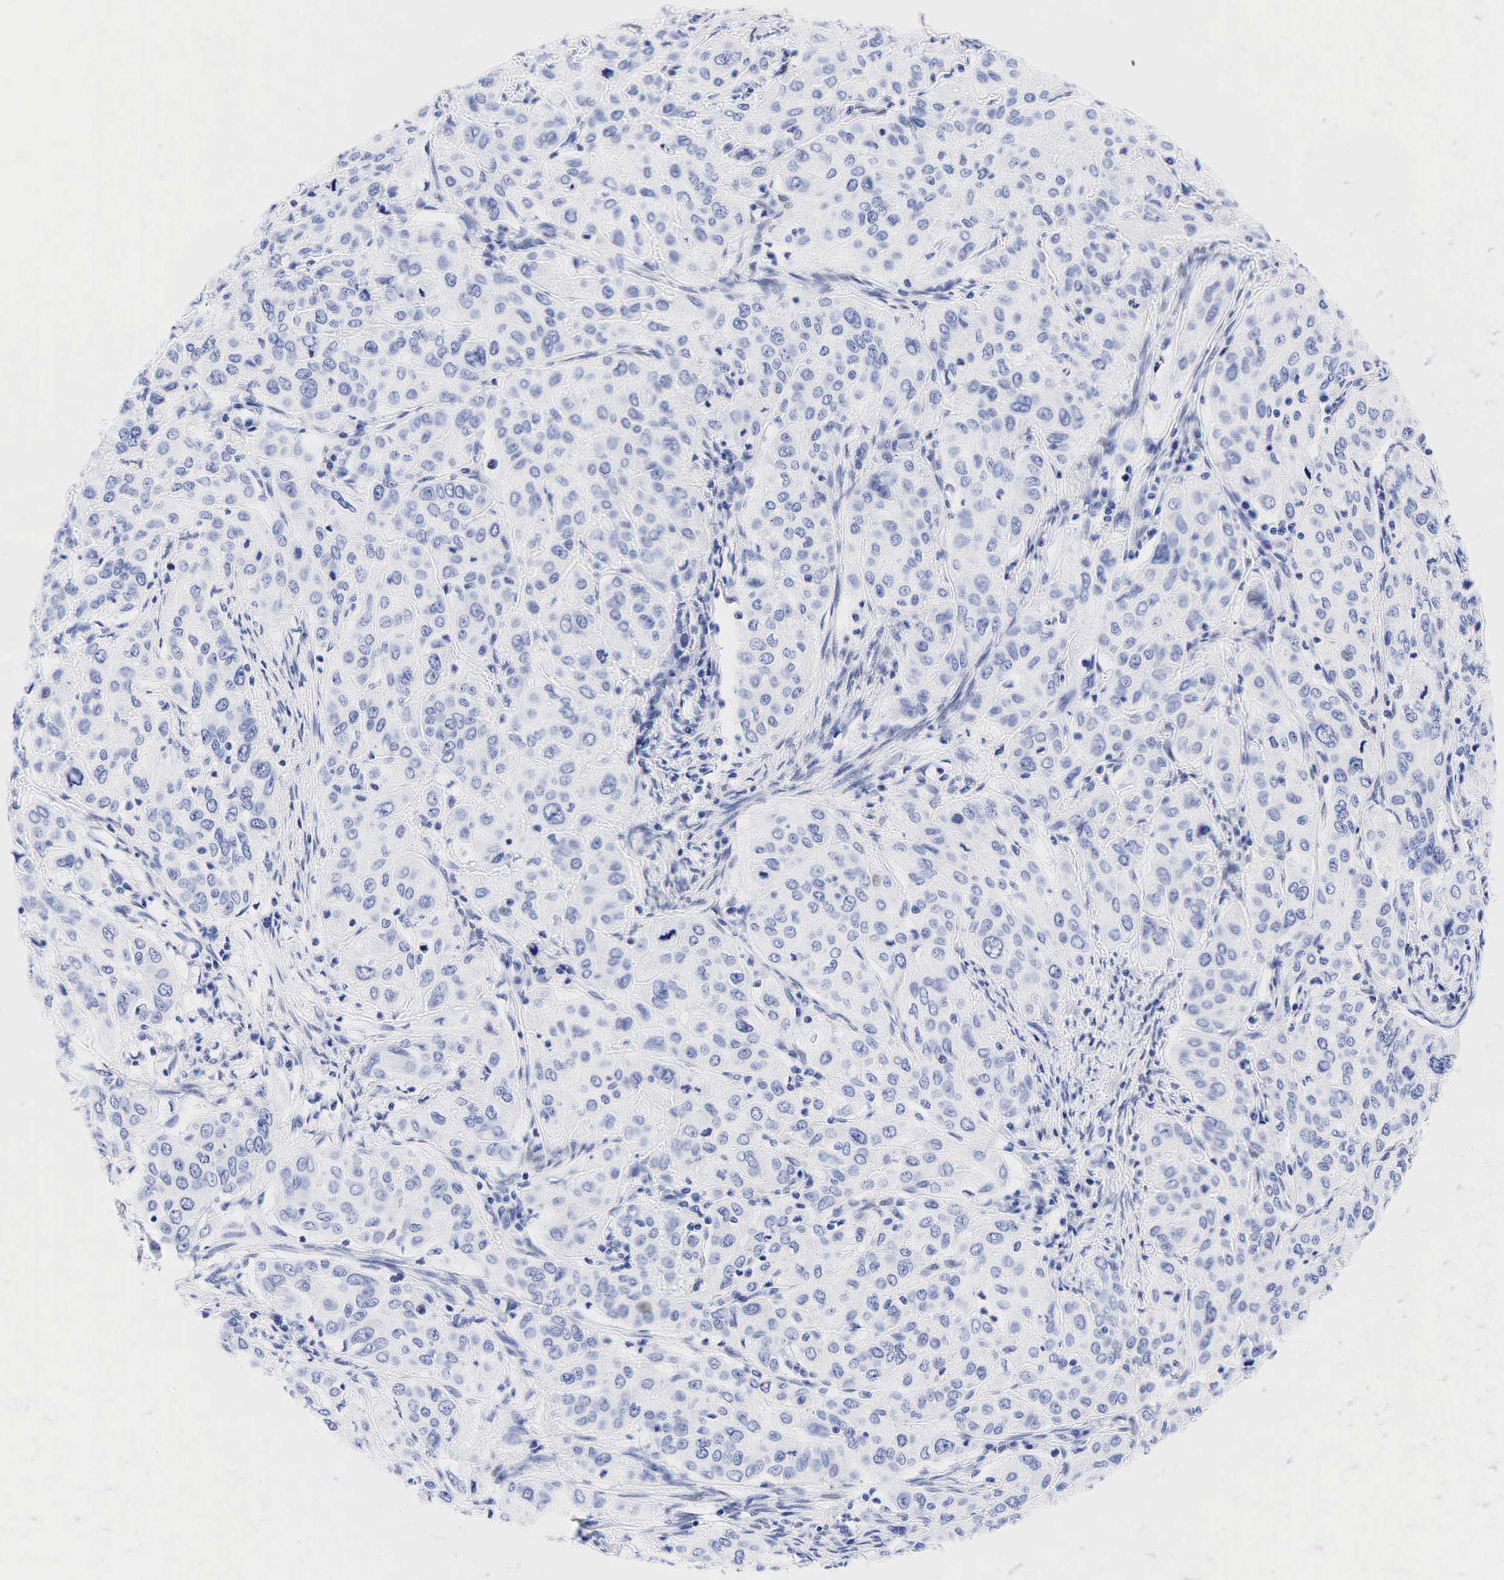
{"staining": {"intensity": "weak", "quantity": "<25%", "location": "nuclear"}, "tissue": "cervical cancer", "cell_type": "Tumor cells", "image_type": "cancer", "snomed": [{"axis": "morphology", "description": "Squamous cell carcinoma, NOS"}, {"axis": "topography", "description": "Cervix"}], "caption": "High power microscopy photomicrograph of an immunohistochemistry photomicrograph of cervical cancer (squamous cell carcinoma), revealing no significant expression in tumor cells.", "gene": "ESR1", "patient": {"sex": "female", "age": 38}}